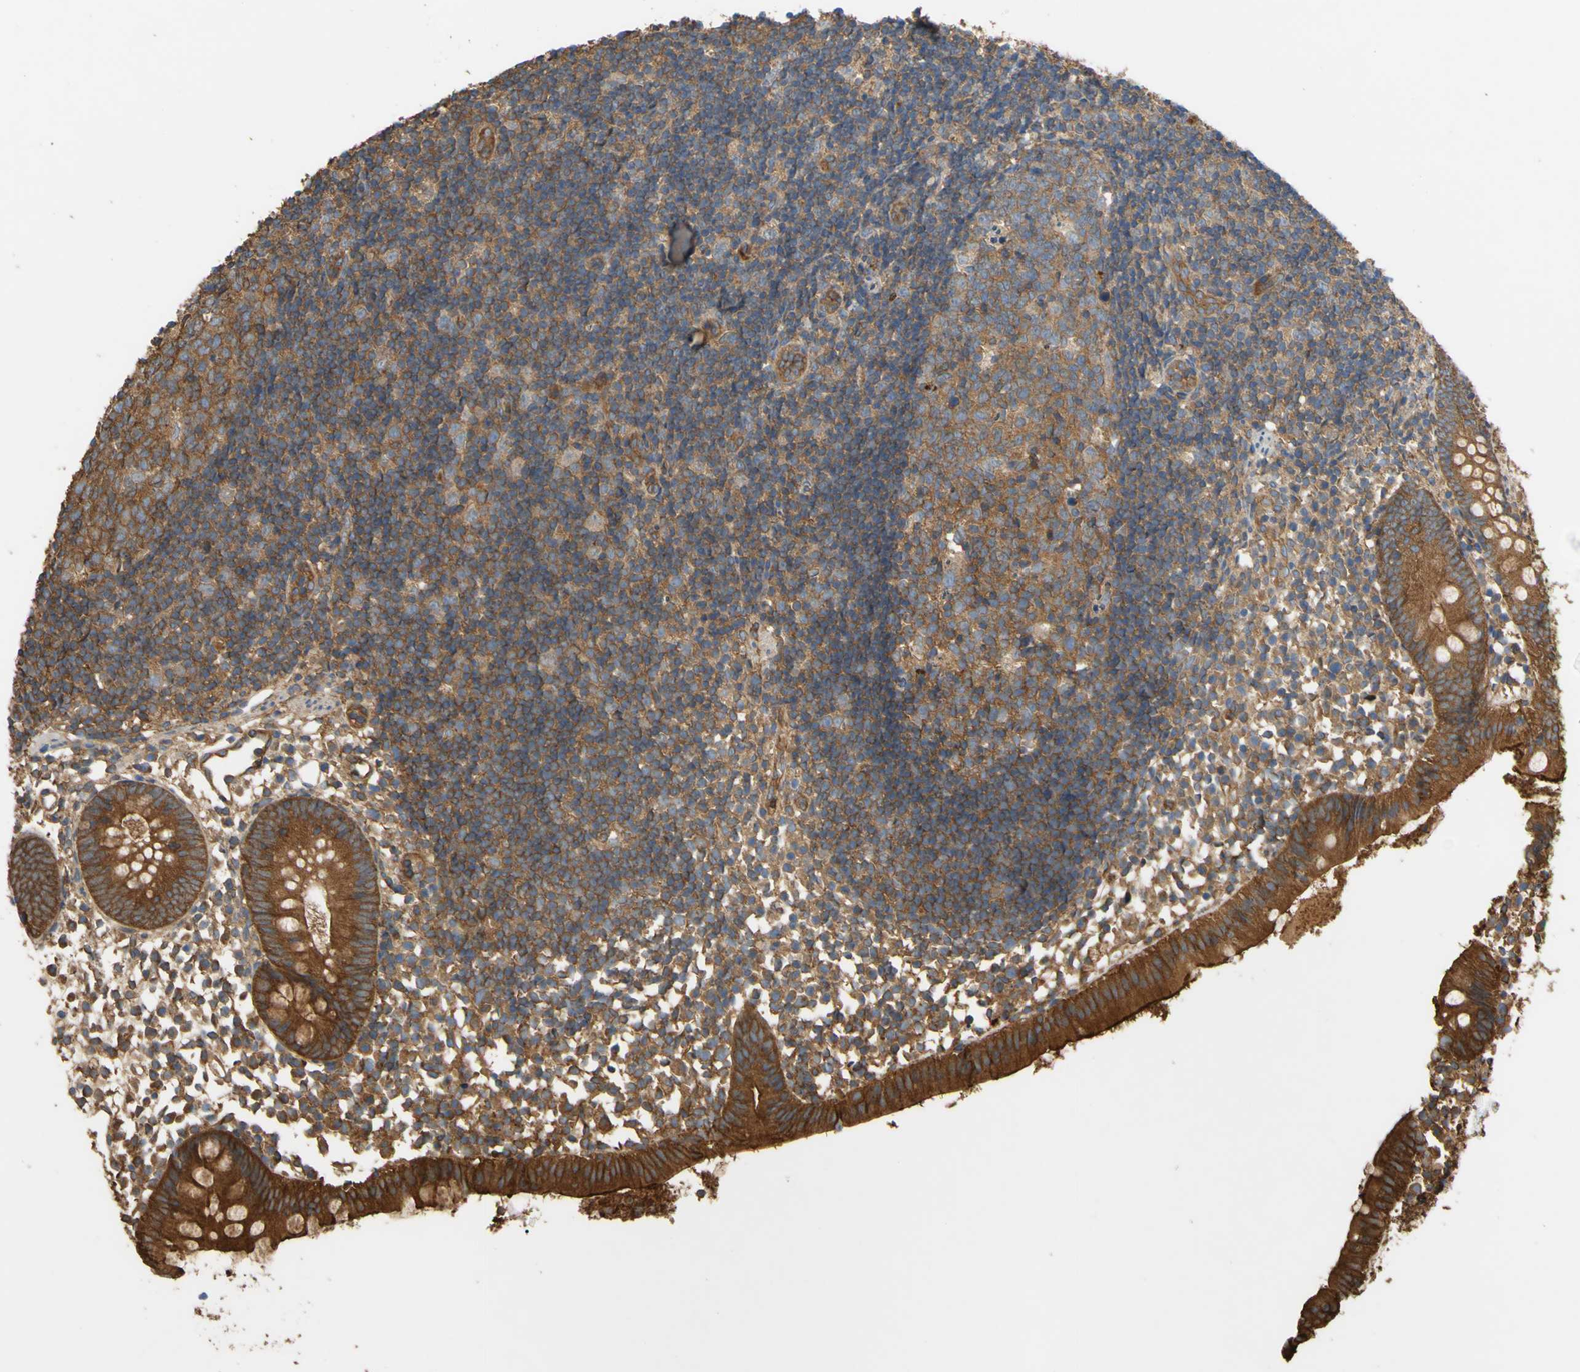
{"staining": {"intensity": "strong", "quantity": ">75%", "location": "cytoplasmic/membranous"}, "tissue": "appendix", "cell_type": "Glandular cells", "image_type": "normal", "snomed": [{"axis": "morphology", "description": "Normal tissue, NOS"}, {"axis": "topography", "description": "Appendix"}], "caption": "This is a micrograph of IHC staining of normal appendix, which shows strong positivity in the cytoplasmic/membranous of glandular cells.", "gene": "CTTN", "patient": {"sex": "female", "age": 20}}